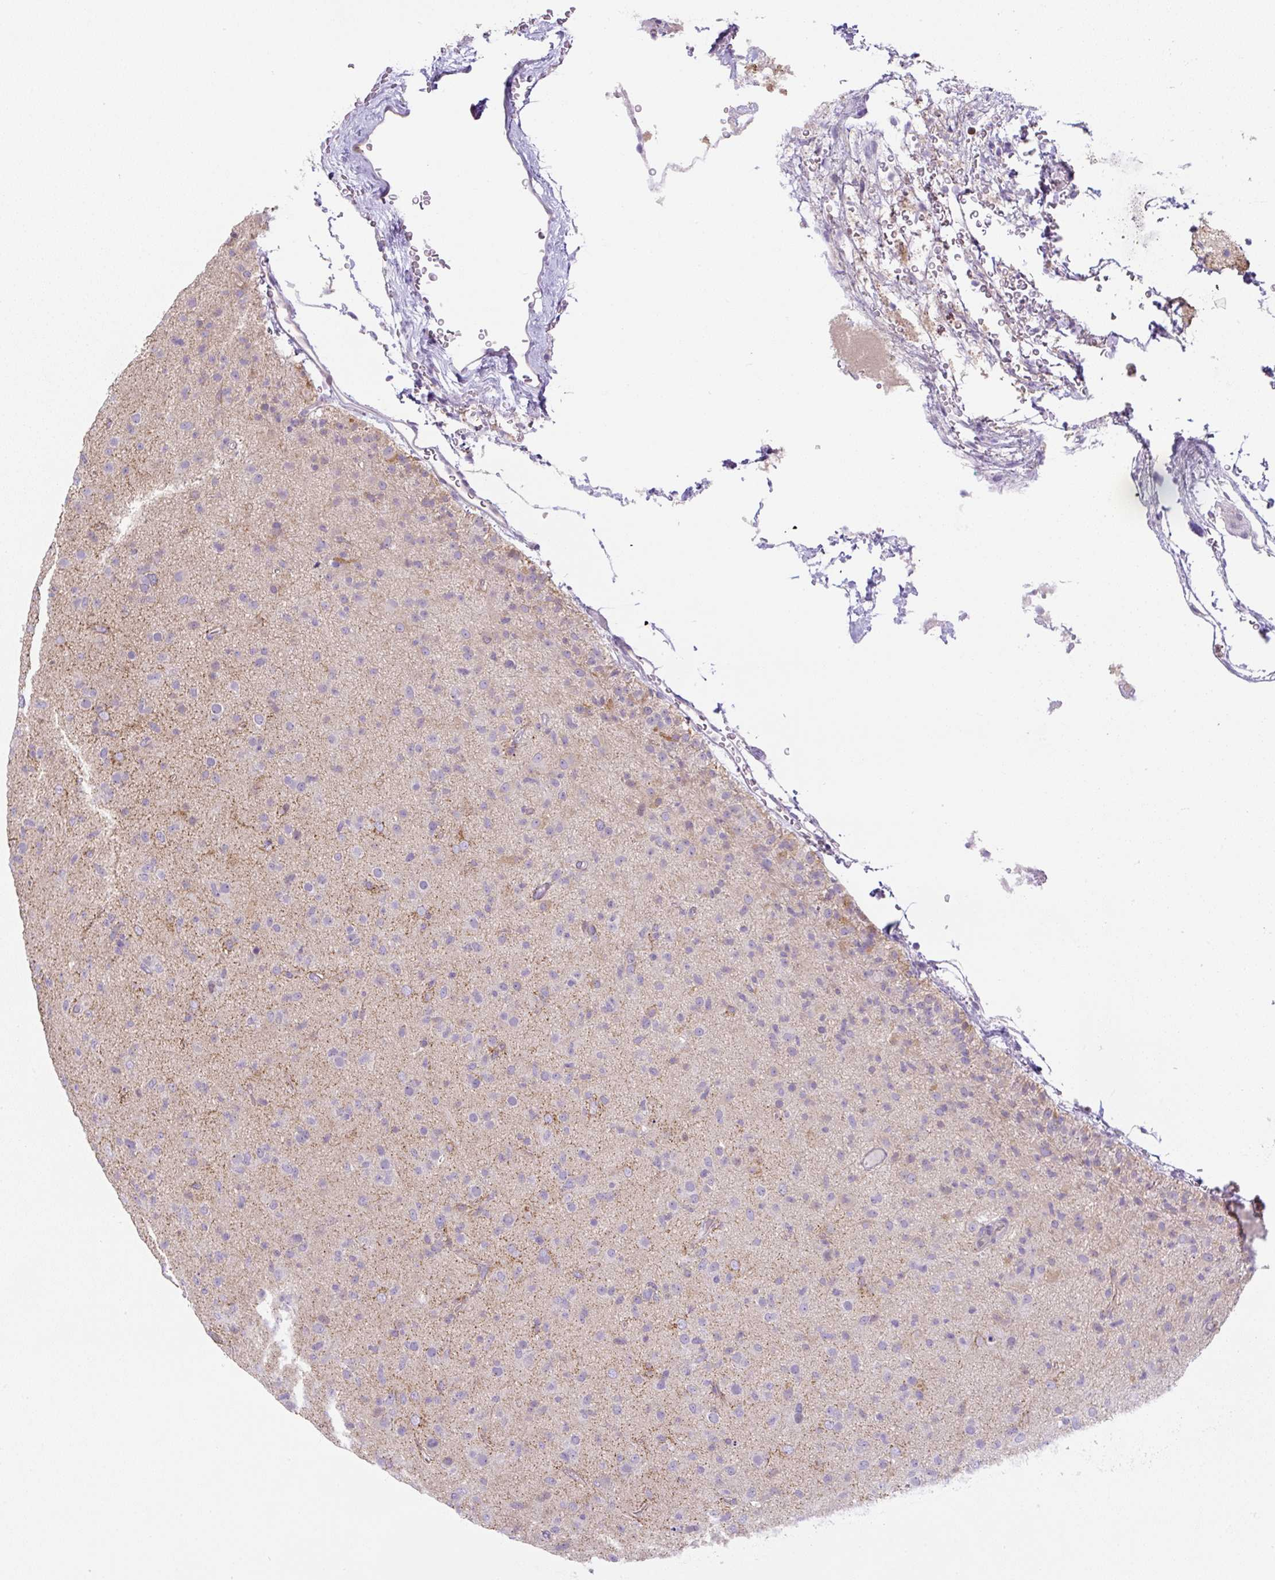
{"staining": {"intensity": "weak", "quantity": "<25%", "location": "cytoplasmic/membranous"}, "tissue": "glioma", "cell_type": "Tumor cells", "image_type": "cancer", "snomed": [{"axis": "morphology", "description": "Glioma, malignant, Low grade"}, {"axis": "topography", "description": "Brain"}], "caption": "Human malignant low-grade glioma stained for a protein using immunohistochemistry (IHC) reveals no staining in tumor cells.", "gene": "ADAMTS19", "patient": {"sex": "male", "age": 65}}